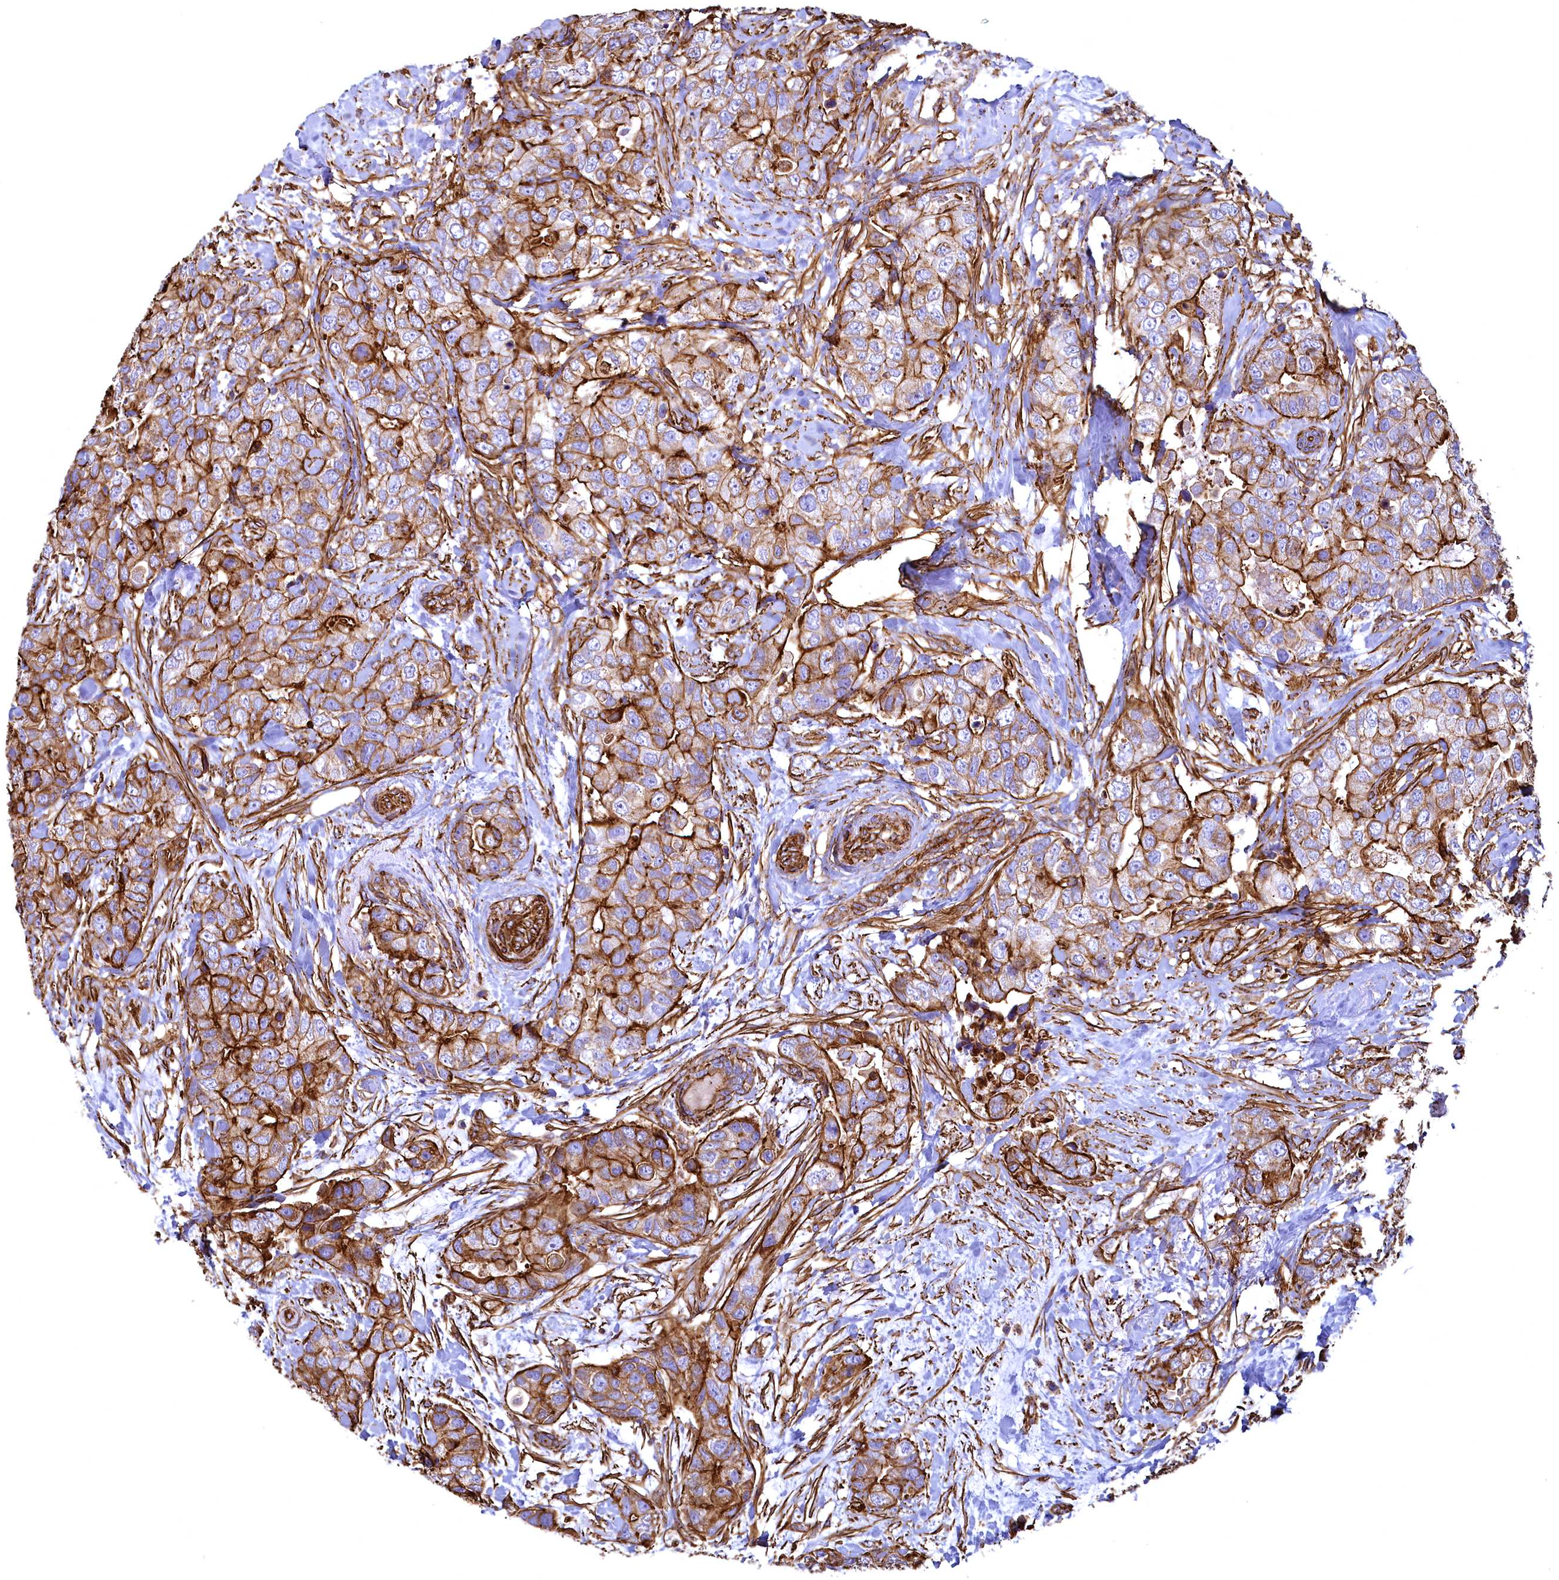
{"staining": {"intensity": "strong", "quantity": ">75%", "location": "cytoplasmic/membranous"}, "tissue": "breast cancer", "cell_type": "Tumor cells", "image_type": "cancer", "snomed": [{"axis": "morphology", "description": "Duct carcinoma"}, {"axis": "topography", "description": "Breast"}], "caption": "Immunohistochemical staining of breast intraductal carcinoma displays high levels of strong cytoplasmic/membranous expression in approximately >75% of tumor cells.", "gene": "THBS1", "patient": {"sex": "female", "age": 62}}